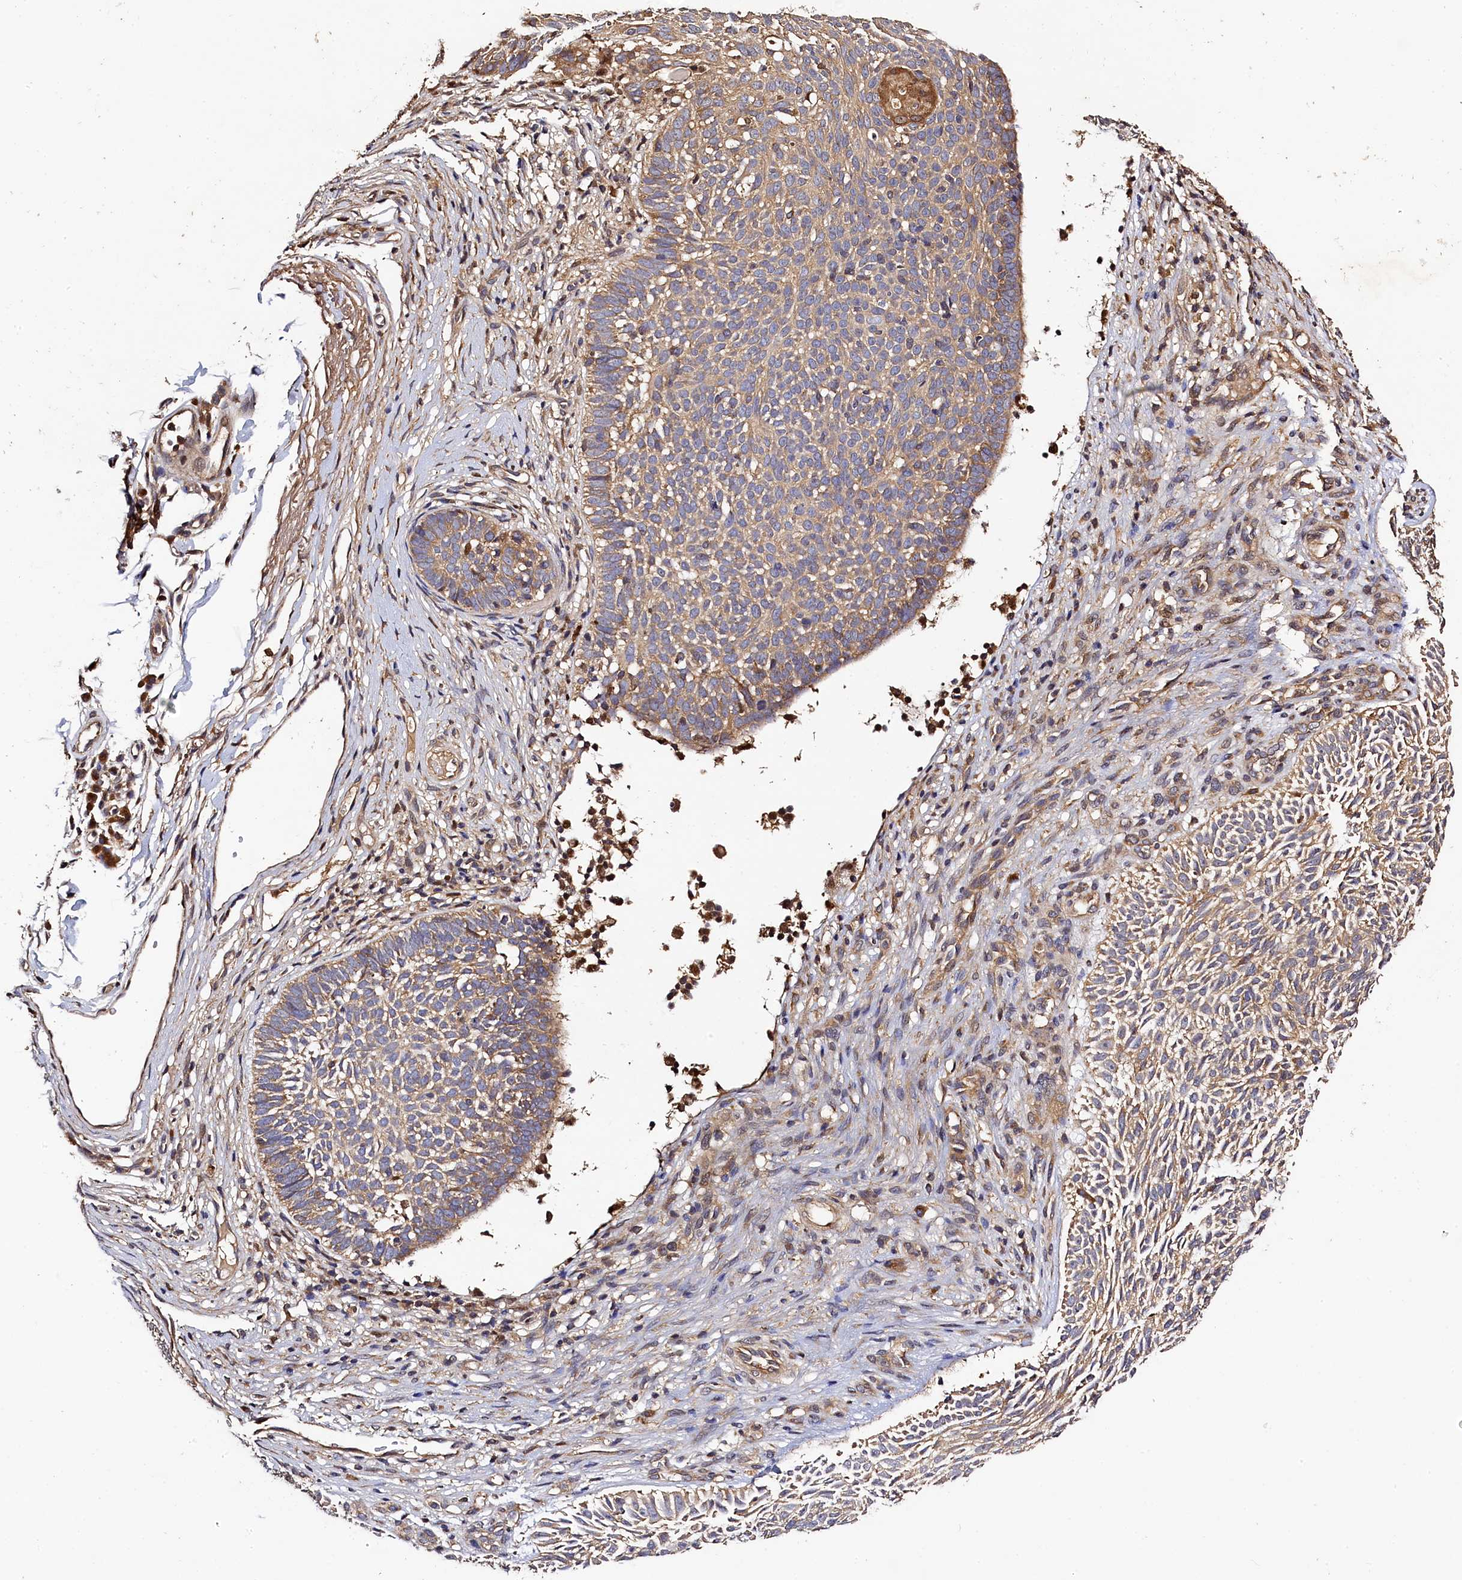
{"staining": {"intensity": "weak", "quantity": ">75%", "location": "cytoplasmic/membranous"}, "tissue": "skin cancer", "cell_type": "Tumor cells", "image_type": "cancer", "snomed": [{"axis": "morphology", "description": "Basal cell carcinoma"}, {"axis": "topography", "description": "Skin"}], "caption": "An image of skin cancer stained for a protein displays weak cytoplasmic/membranous brown staining in tumor cells.", "gene": "KLC2", "patient": {"sex": "male", "age": 75}}